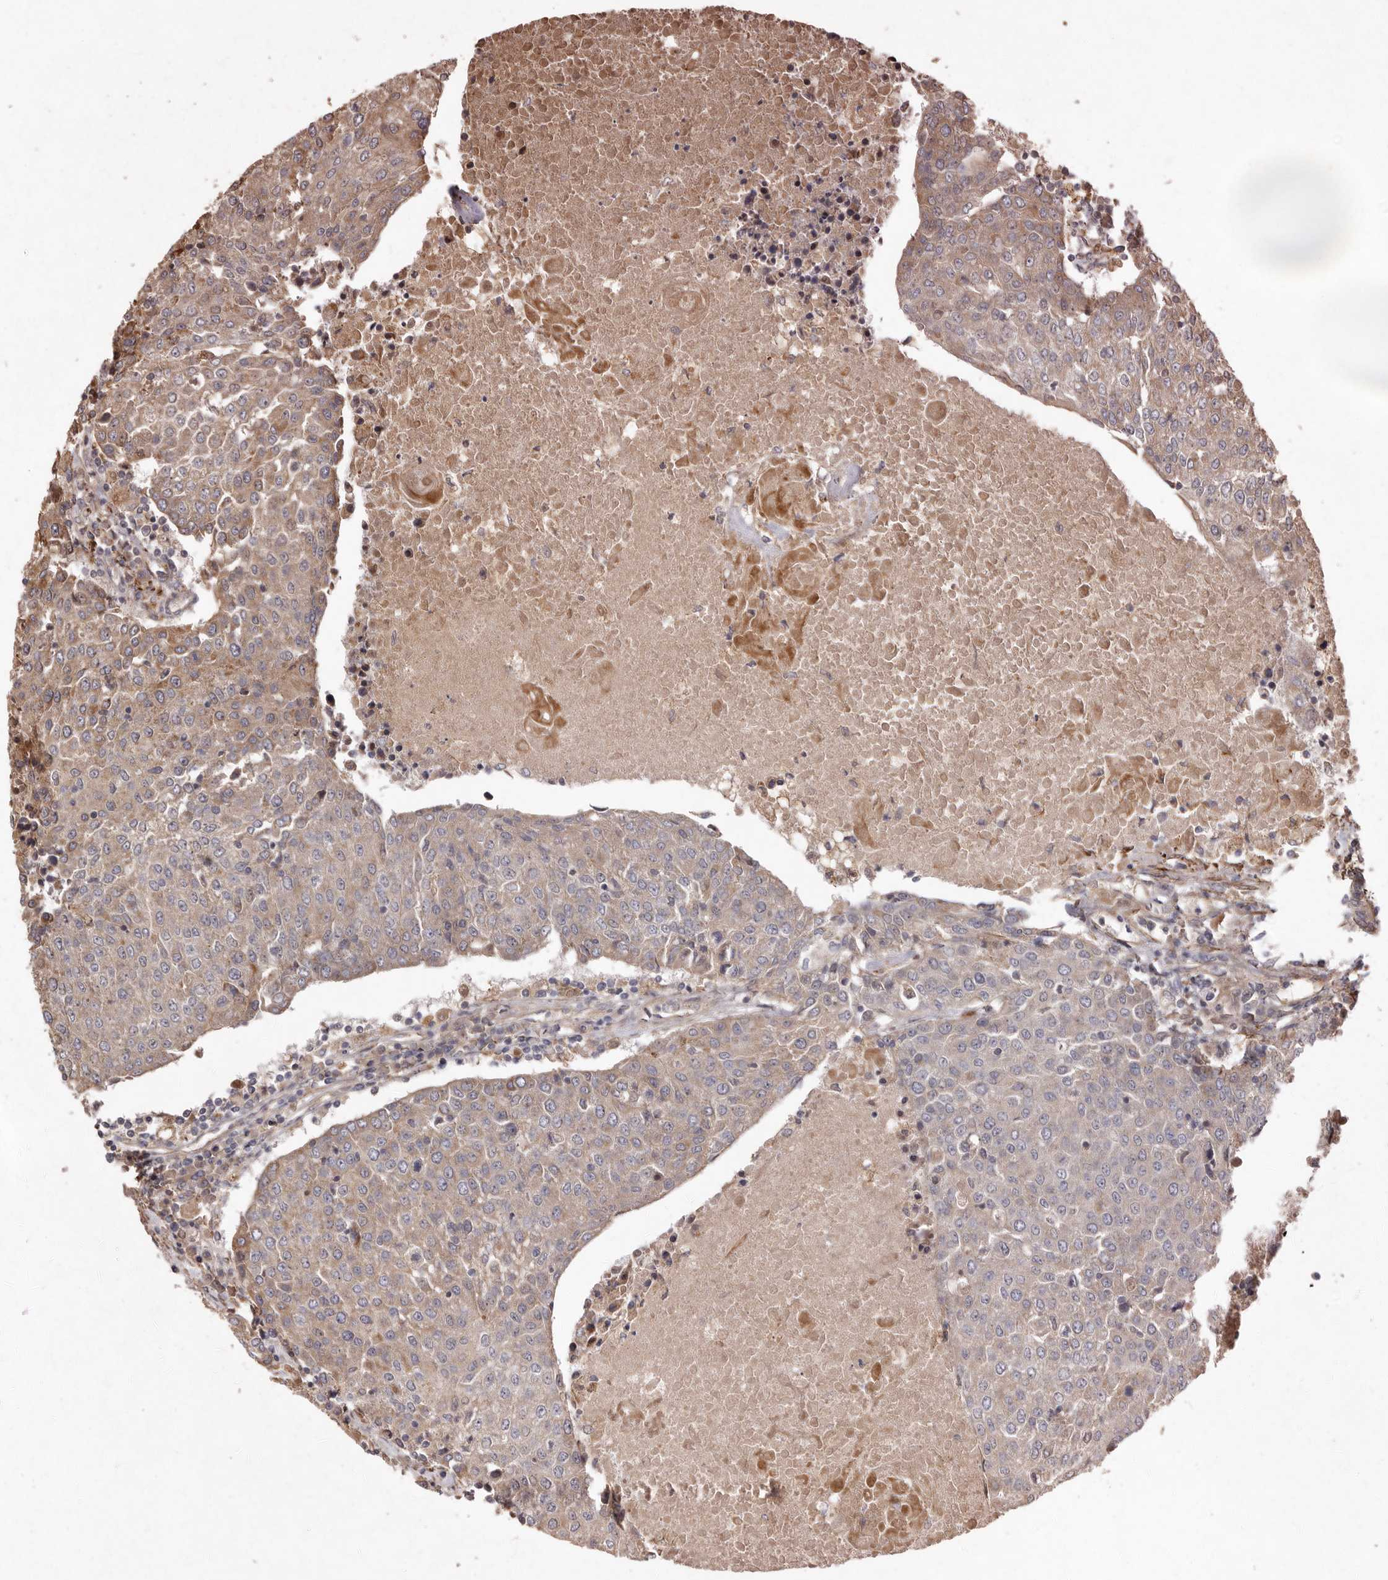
{"staining": {"intensity": "moderate", "quantity": "25%-75%", "location": "cytoplasmic/membranous"}, "tissue": "urothelial cancer", "cell_type": "Tumor cells", "image_type": "cancer", "snomed": [{"axis": "morphology", "description": "Urothelial carcinoma, High grade"}, {"axis": "topography", "description": "Urinary bladder"}], "caption": "An IHC image of neoplastic tissue is shown. Protein staining in brown labels moderate cytoplasmic/membranous positivity in high-grade urothelial carcinoma within tumor cells.", "gene": "SEMA3A", "patient": {"sex": "female", "age": 85}}